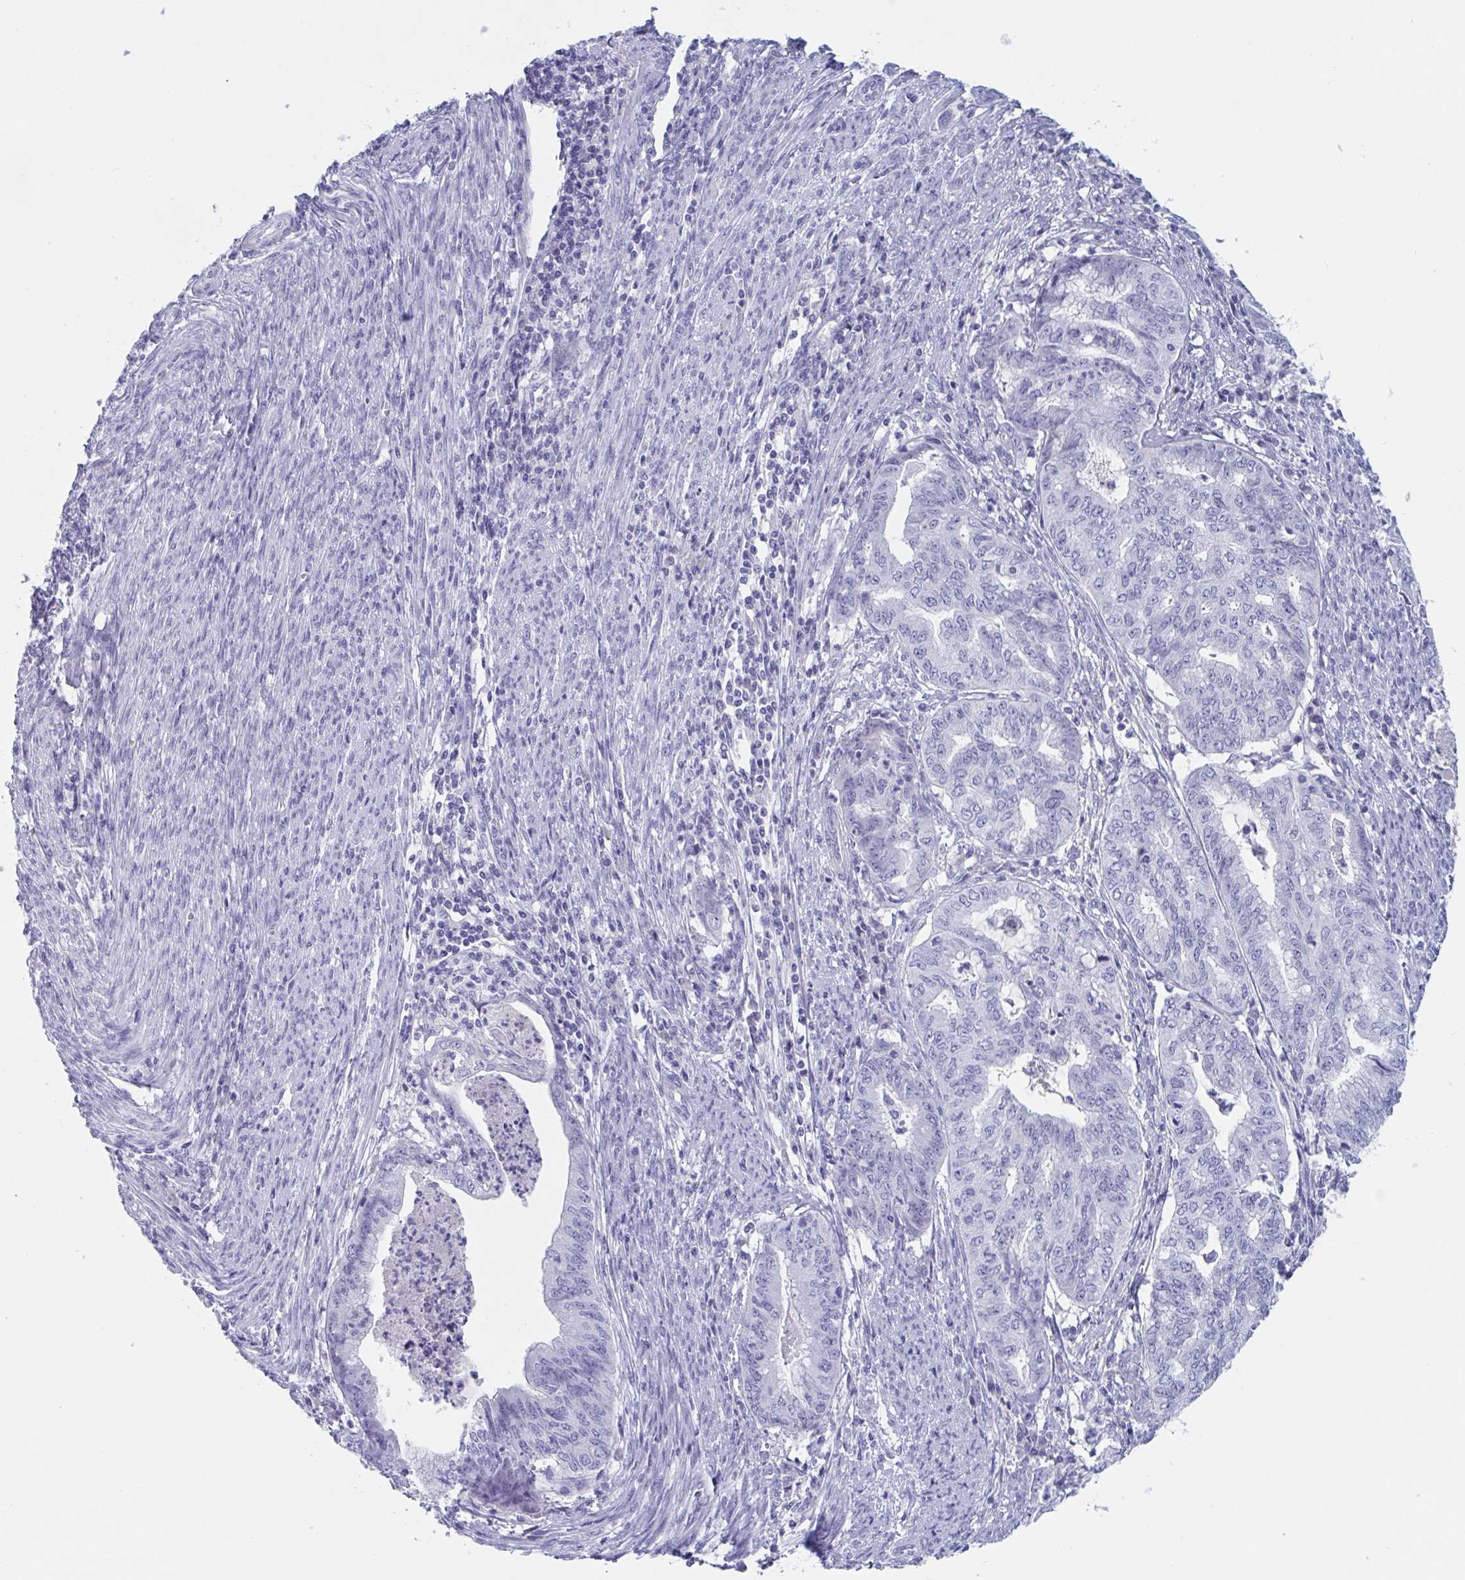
{"staining": {"intensity": "negative", "quantity": "none", "location": "none"}, "tissue": "endometrial cancer", "cell_type": "Tumor cells", "image_type": "cancer", "snomed": [{"axis": "morphology", "description": "Adenocarcinoma, NOS"}, {"axis": "topography", "description": "Endometrium"}], "caption": "Human endometrial cancer stained for a protein using immunohistochemistry (IHC) reveals no positivity in tumor cells.", "gene": "DPEP3", "patient": {"sex": "female", "age": 79}}